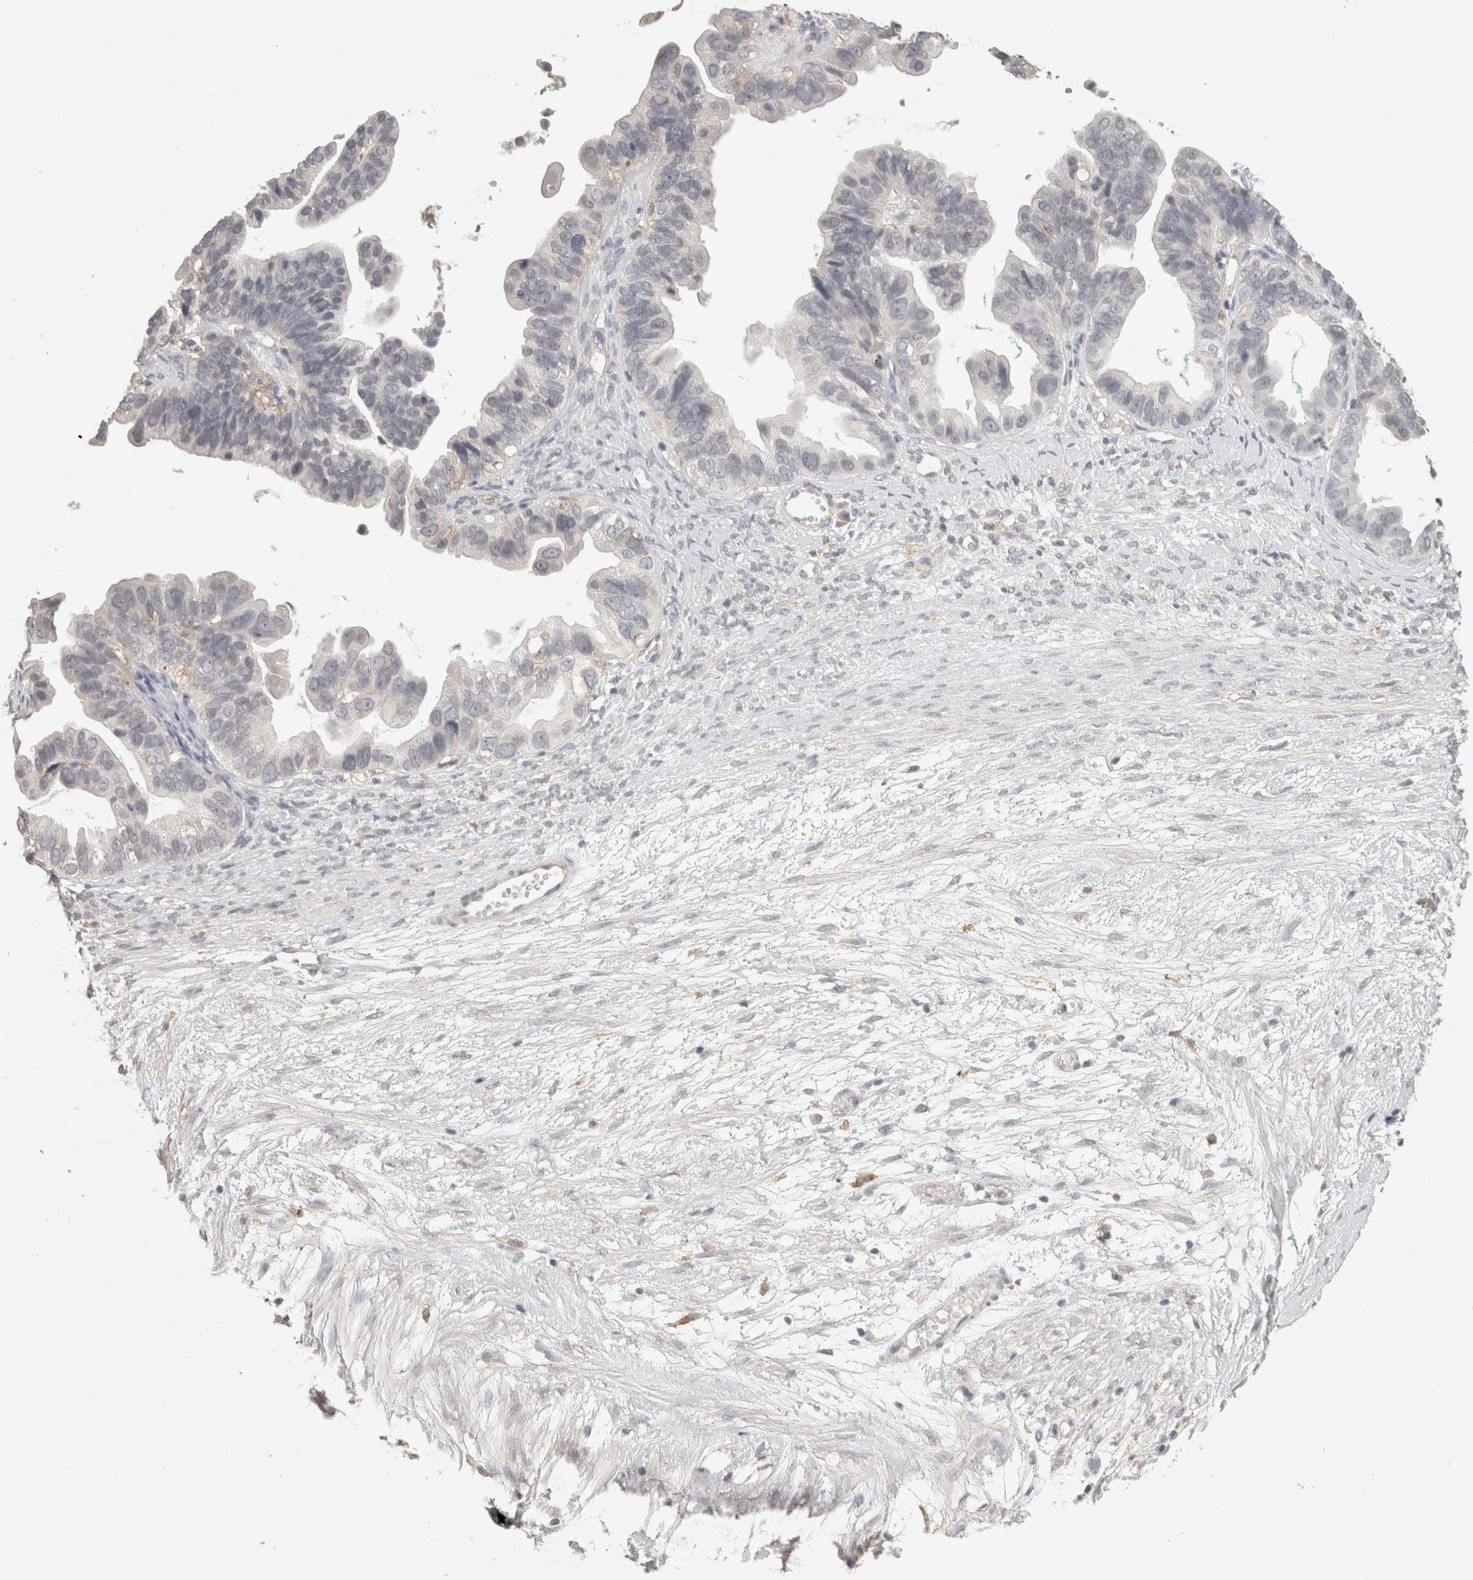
{"staining": {"intensity": "negative", "quantity": "none", "location": "none"}, "tissue": "ovarian cancer", "cell_type": "Tumor cells", "image_type": "cancer", "snomed": [{"axis": "morphology", "description": "Cystadenocarcinoma, serous, NOS"}, {"axis": "topography", "description": "Ovary"}], "caption": "Tumor cells are negative for protein expression in human ovarian cancer (serous cystadenocarcinoma). Brightfield microscopy of immunohistochemistry stained with DAB (3,3'-diaminobenzidine) (brown) and hematoxylin (blue), captured at high magnification.", "gene": "HAVCR2", "patient": {"sex": "female", "age": 56}}